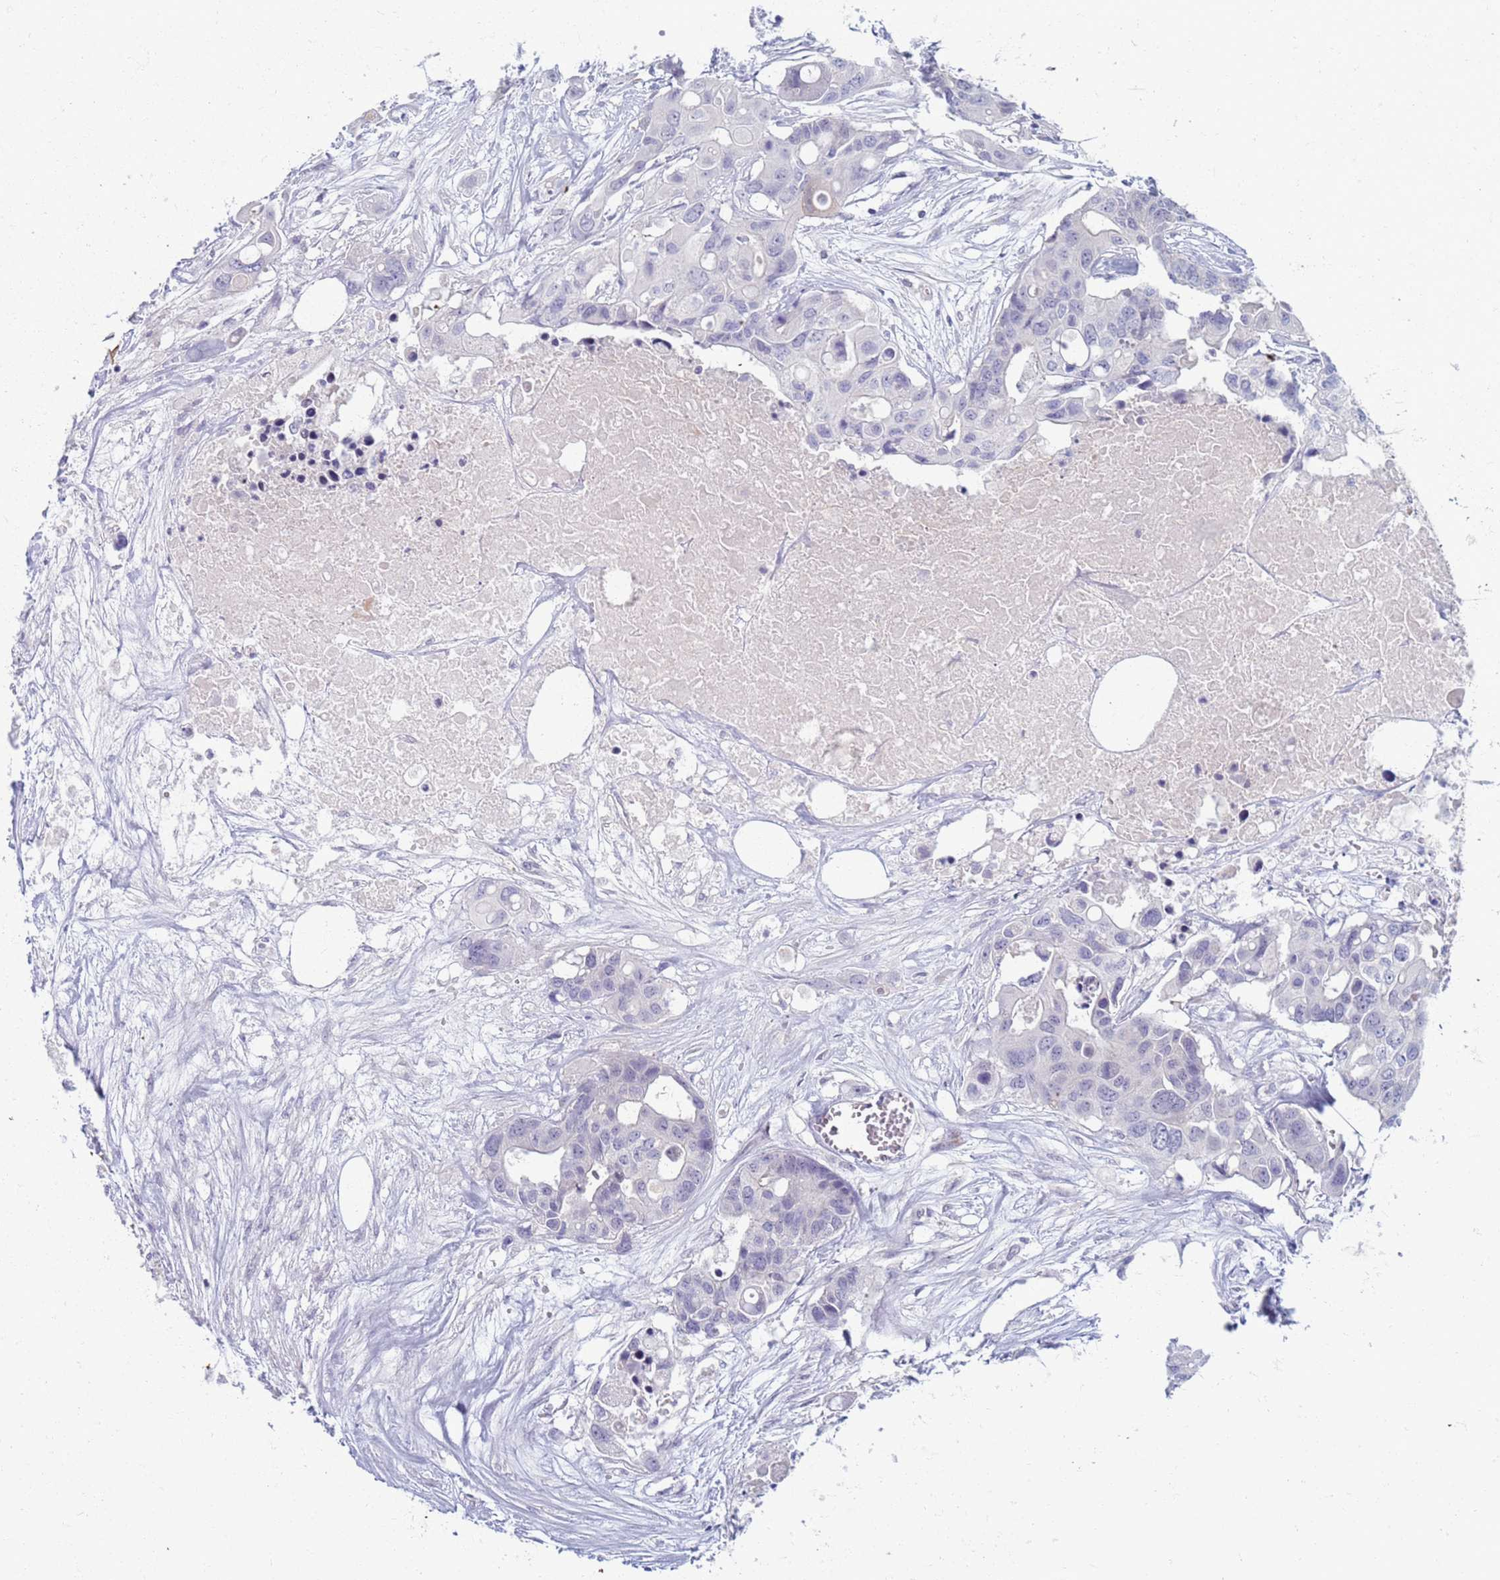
{"staining": {"intensity": "negative", "quantity": "none", "location": "none"}, "tissue": "colorectal cancer", "cell_type": "Tumor cells", "image_type": "cancer", "snomed": [{"axis": "morphology", "description": "Adenocarcinoma, NOS"}, {"axis": "topography", "description": "Colon"}], "caption": "Tumor cells are negative for protein expression in human adenocarcinoma (colorectal). (Stains: DAB (3,3'-diaminobenzidine) immunohistochemistry (IHC) with hematoxylin counter stain, Microscopy: brightfield microscopy at high magnification).", "gene": "CLCA2", "patient": {"sex": "male", "age": 77}}